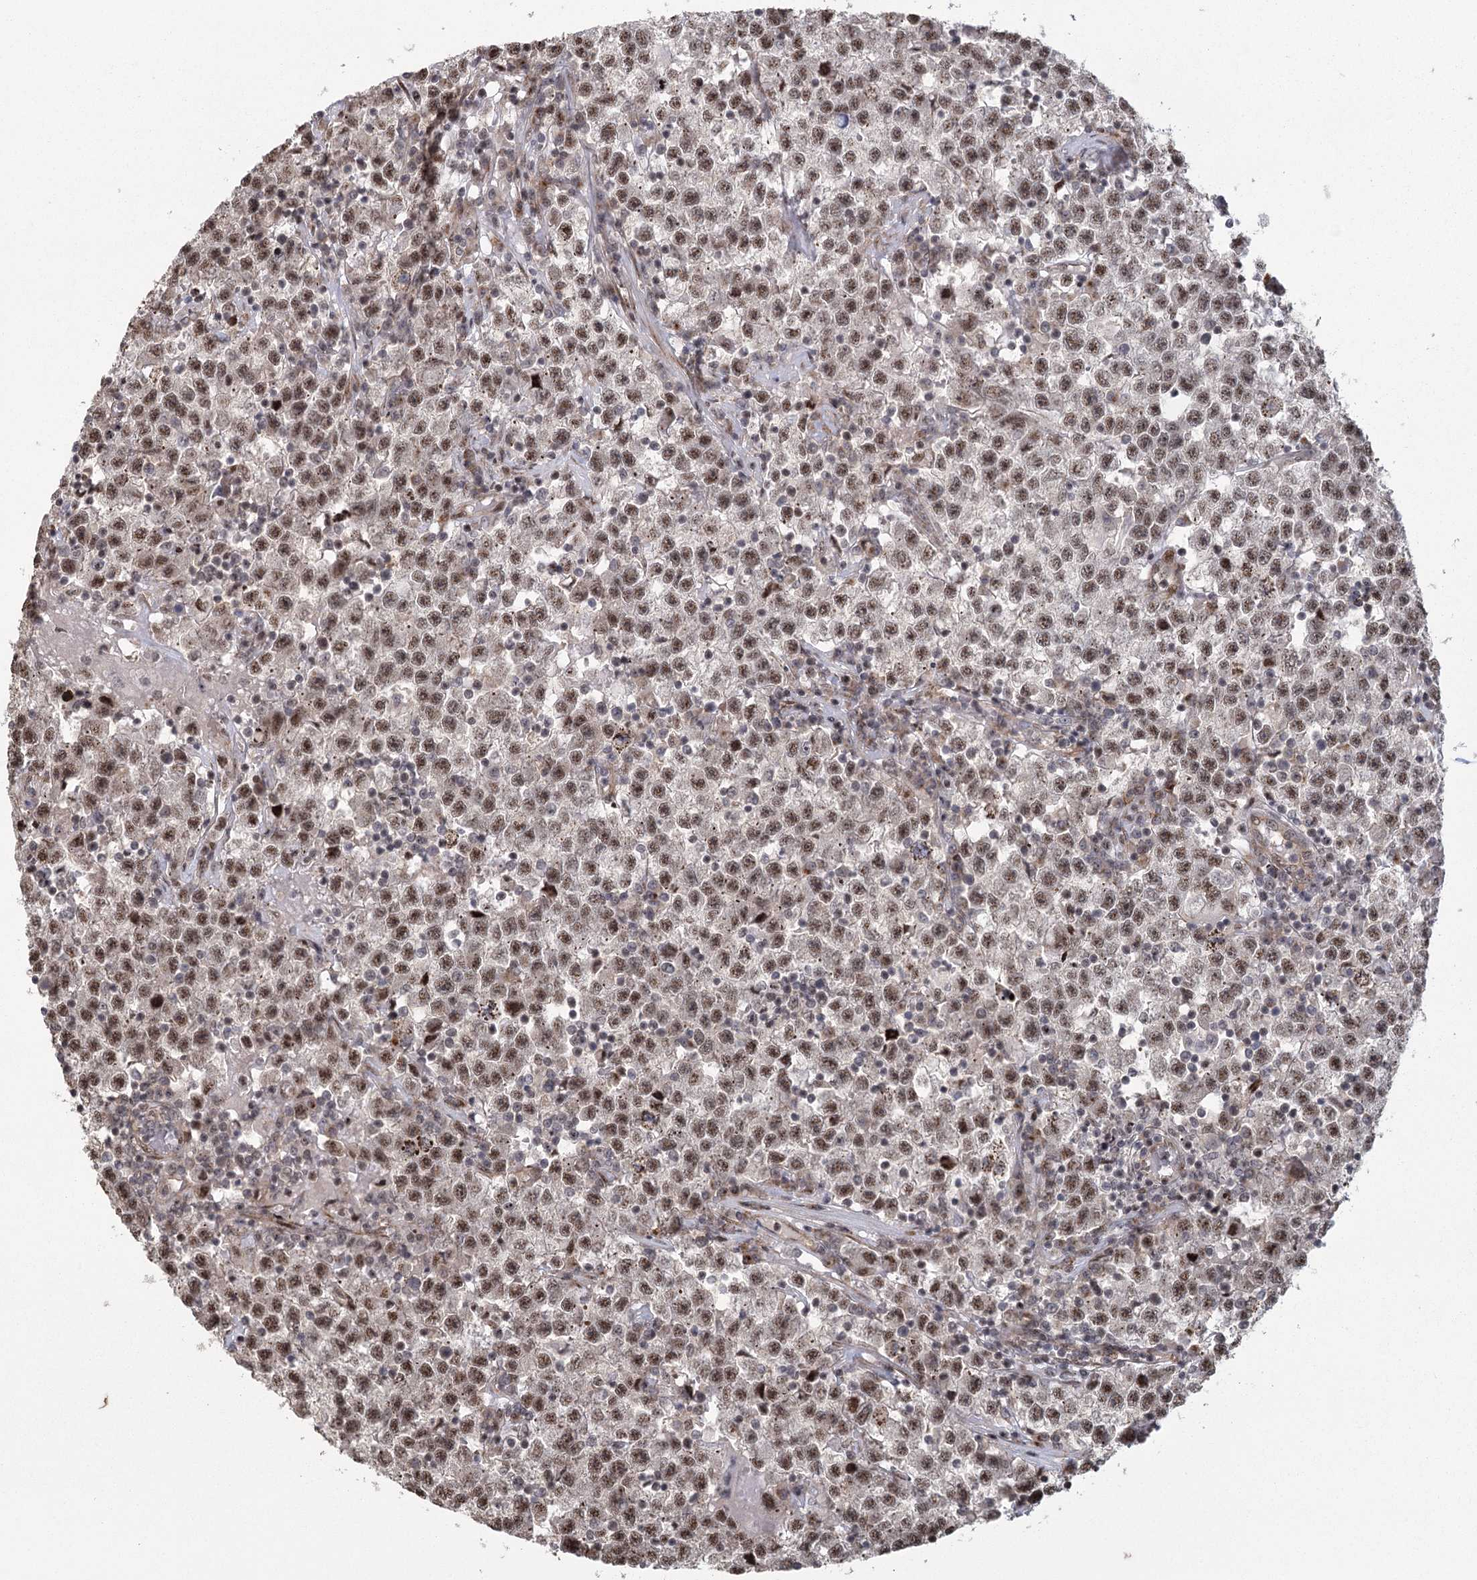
{"staining": {"intensity": "moderate", "quantity": ">75%", "location": "nuclear"}, "tissue": "testis cancer", "cell_type": "Tumor cells", "image_type": "cancer", "snomed": [{"axis": "morphology", "description": "Seminoma, NOS"}, {"axis": "topography", "description": "Testis"}], "caption": "Human testis seminoma stained for a protein (brown) displays moderate nuclear positive positivity in about >75% of tumor cells.", "gene": "PARM1", "patient": {"sex": "male", "age": 22}}